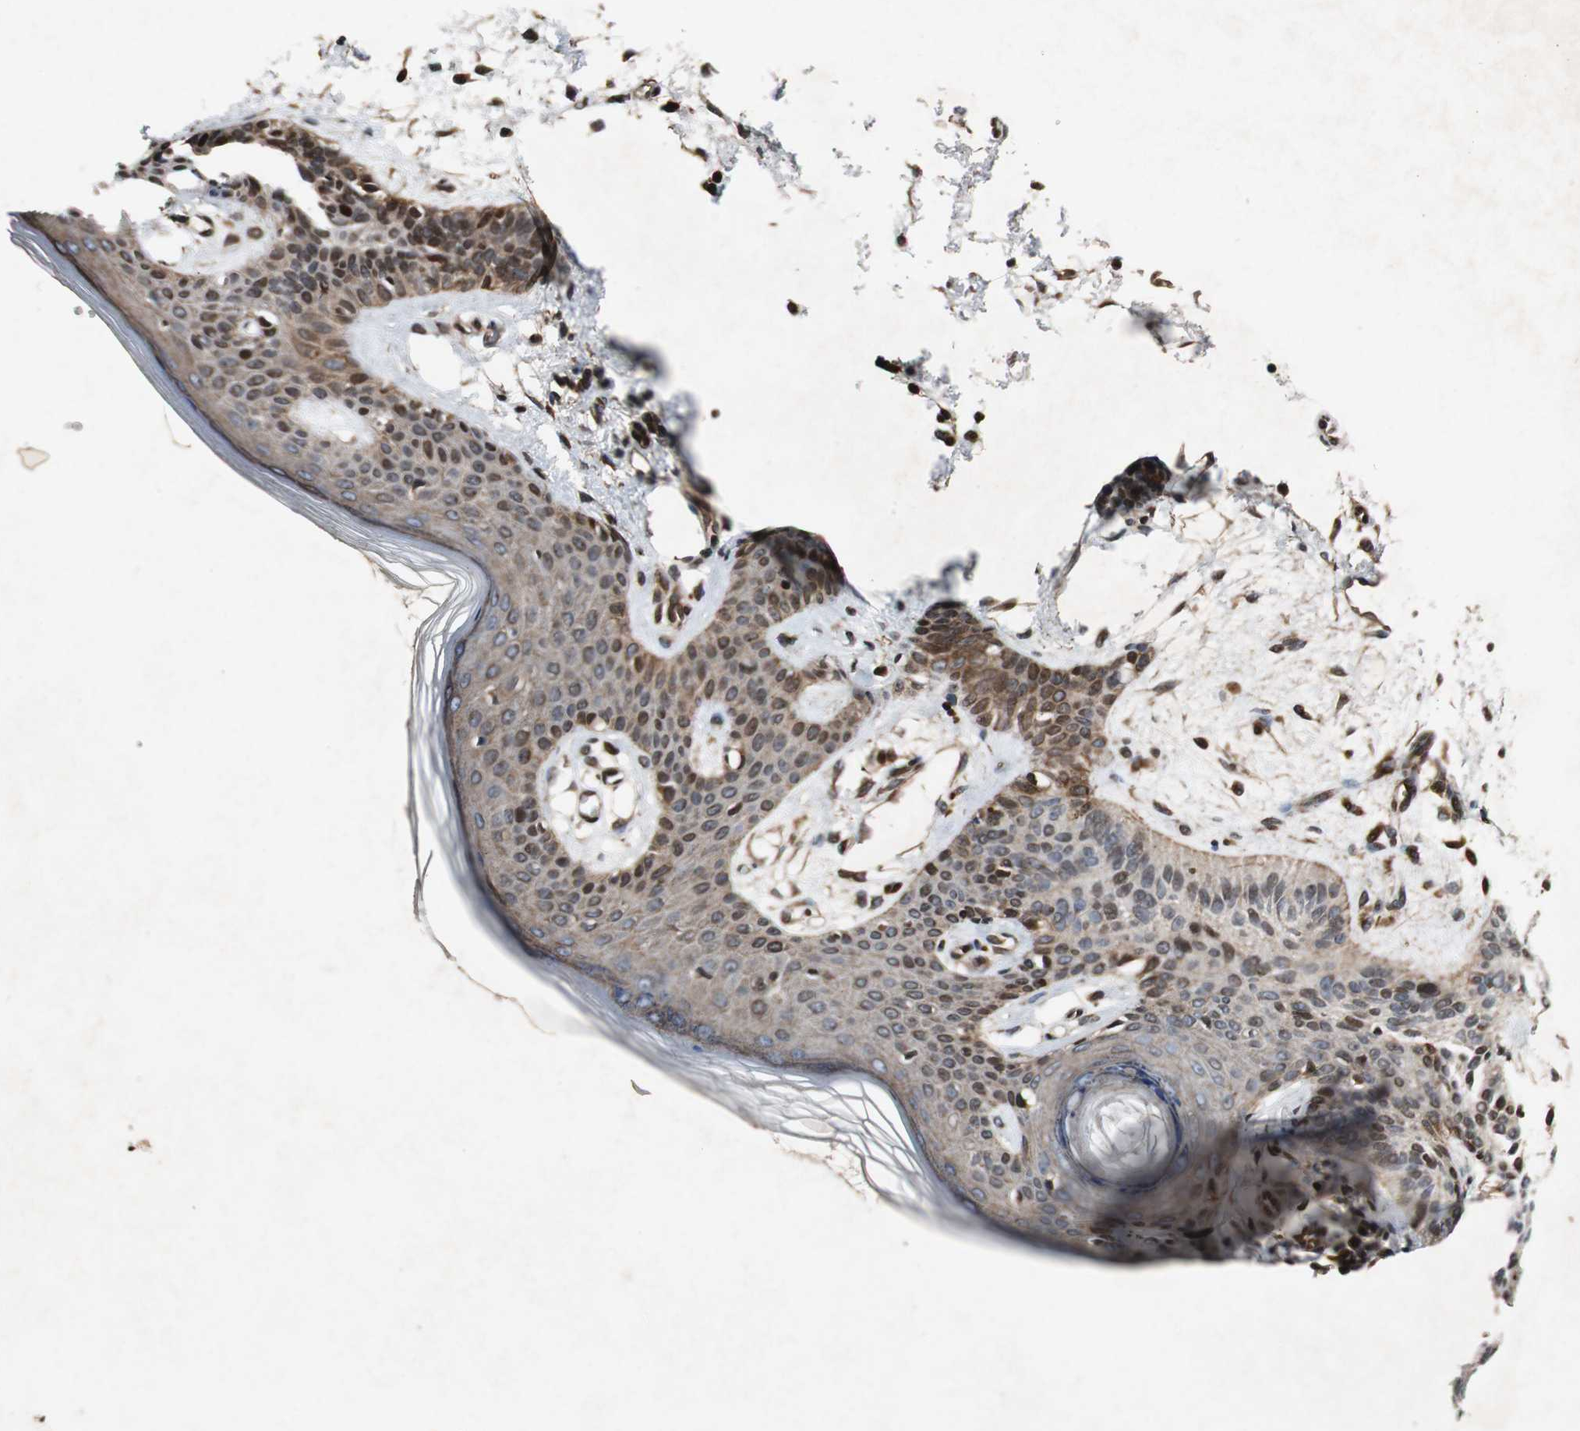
{"staining": {"intensity": "moderate", "quantity": ">75%", "location": "cytoplasmic/membranous,nuclear"}, "tissue": "skin cancer", "cell_type": "Tumor cells", "image_type": "cancer", "snomed": [{"axis": "morphology", "description": "Normal tissue, NOS"}, {"axis": "morphology", "description": "Basal cell carcinoma"}, {"axis": "topography", "description": "Skin"}], "caption": "Immunohistochemistry of human basal cell carcinoma (skin) displays medium levels of moderate cytoplasmic/membranous and nuclear staining in about >75% of tumor cells.", "gene": "TUBA4A", "patient": {"sex": "female", "age": 69}}